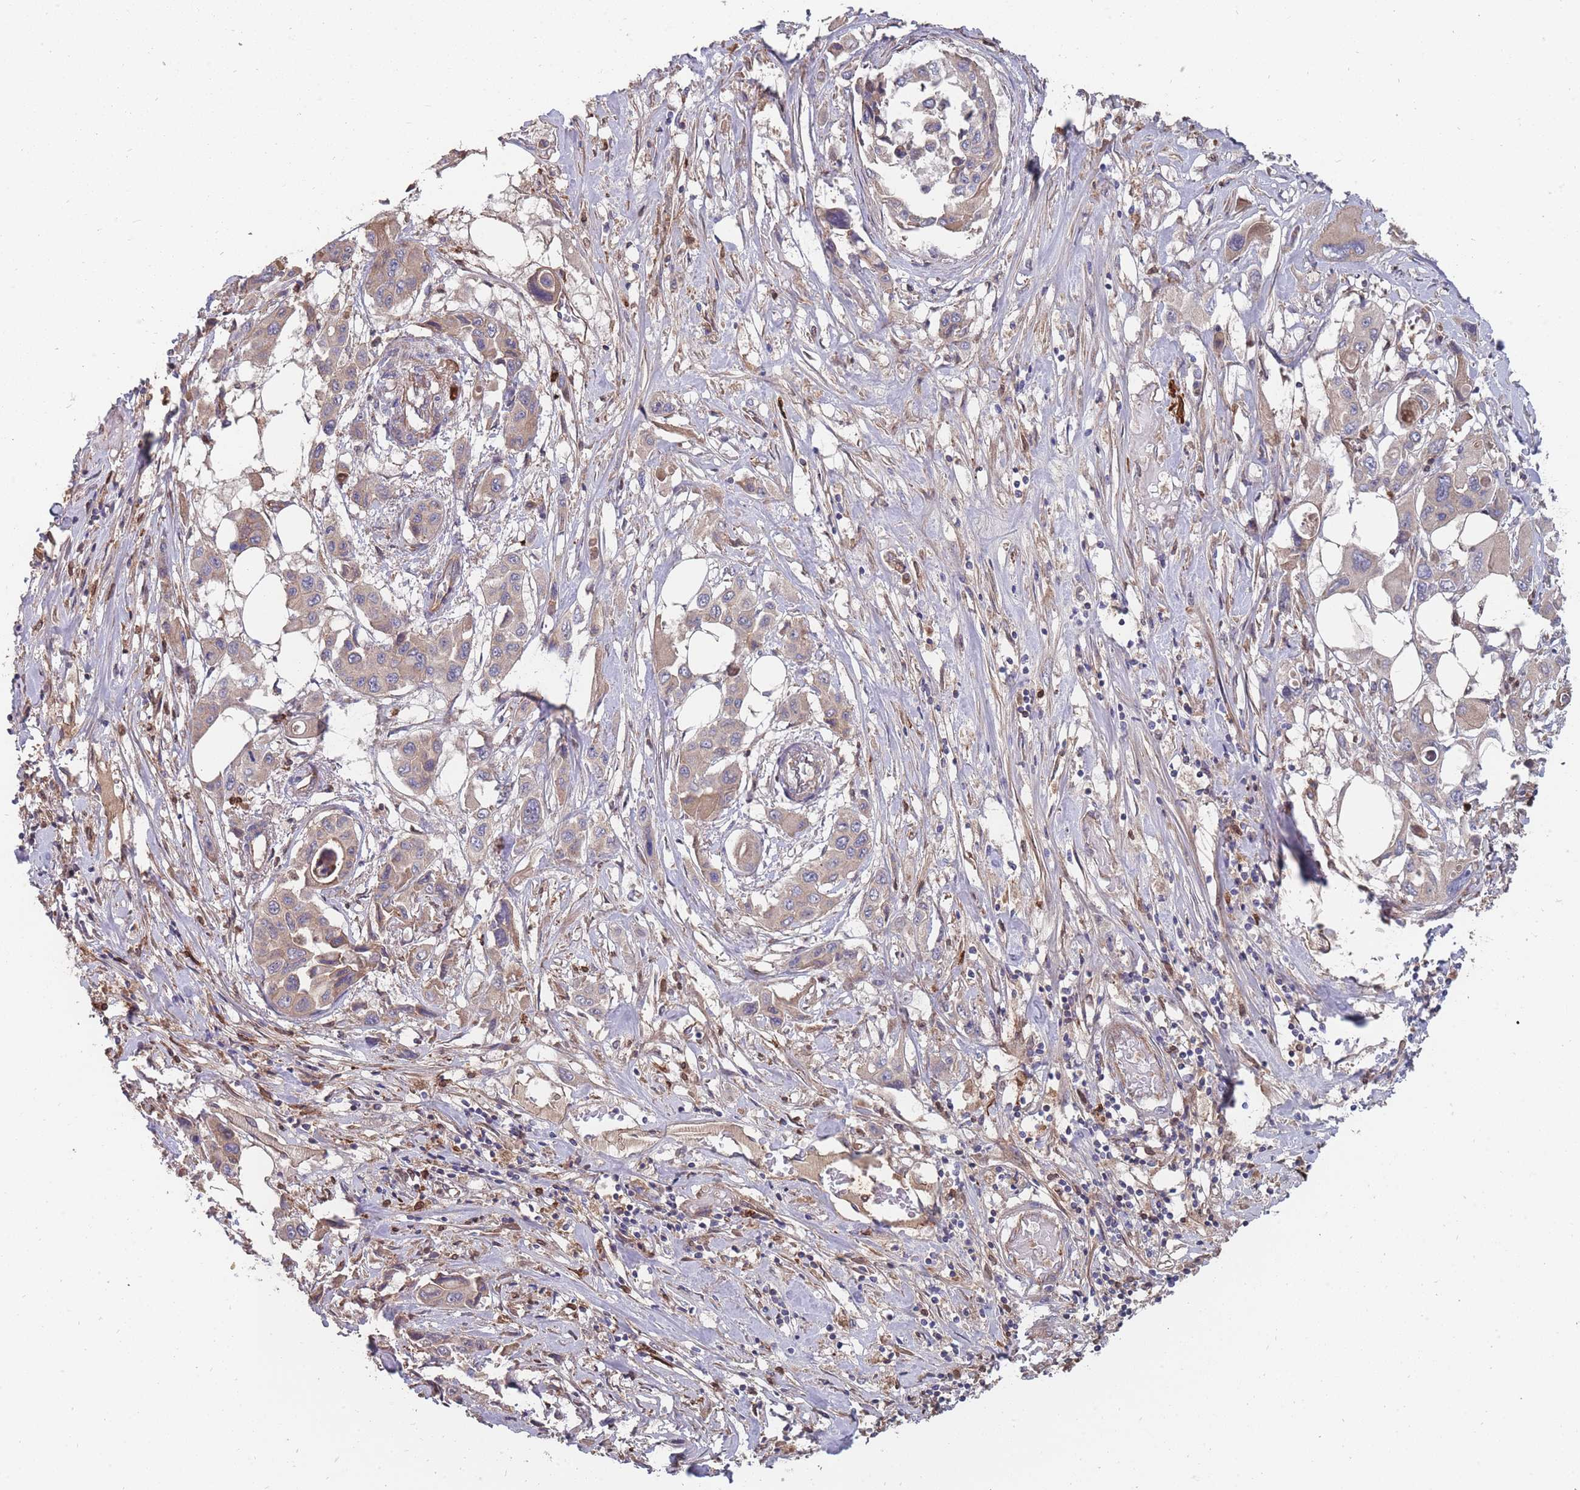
{"staining": {"intensity": "weak", "quantity": "<25%", "location": "cytoplasmic/membranous"}, "tissue": "pancreatic cancer", "cell_type": "Tumor cells", "image_type": "cancer", "snomed": [{"axis": "morphology", "description": "Adenocarcinoma, NOS"}, {"axis": "topography", "description": "Pancreas"}], "caption": "Immunohistochemistry micrograph of neoplastic tissue: human pancreatic adenocarcinoma stained with DAB shows no significant protein staining in tumor cells.", "gene": "THSD7B", "patient": {"sex": "male", "age": 92}}